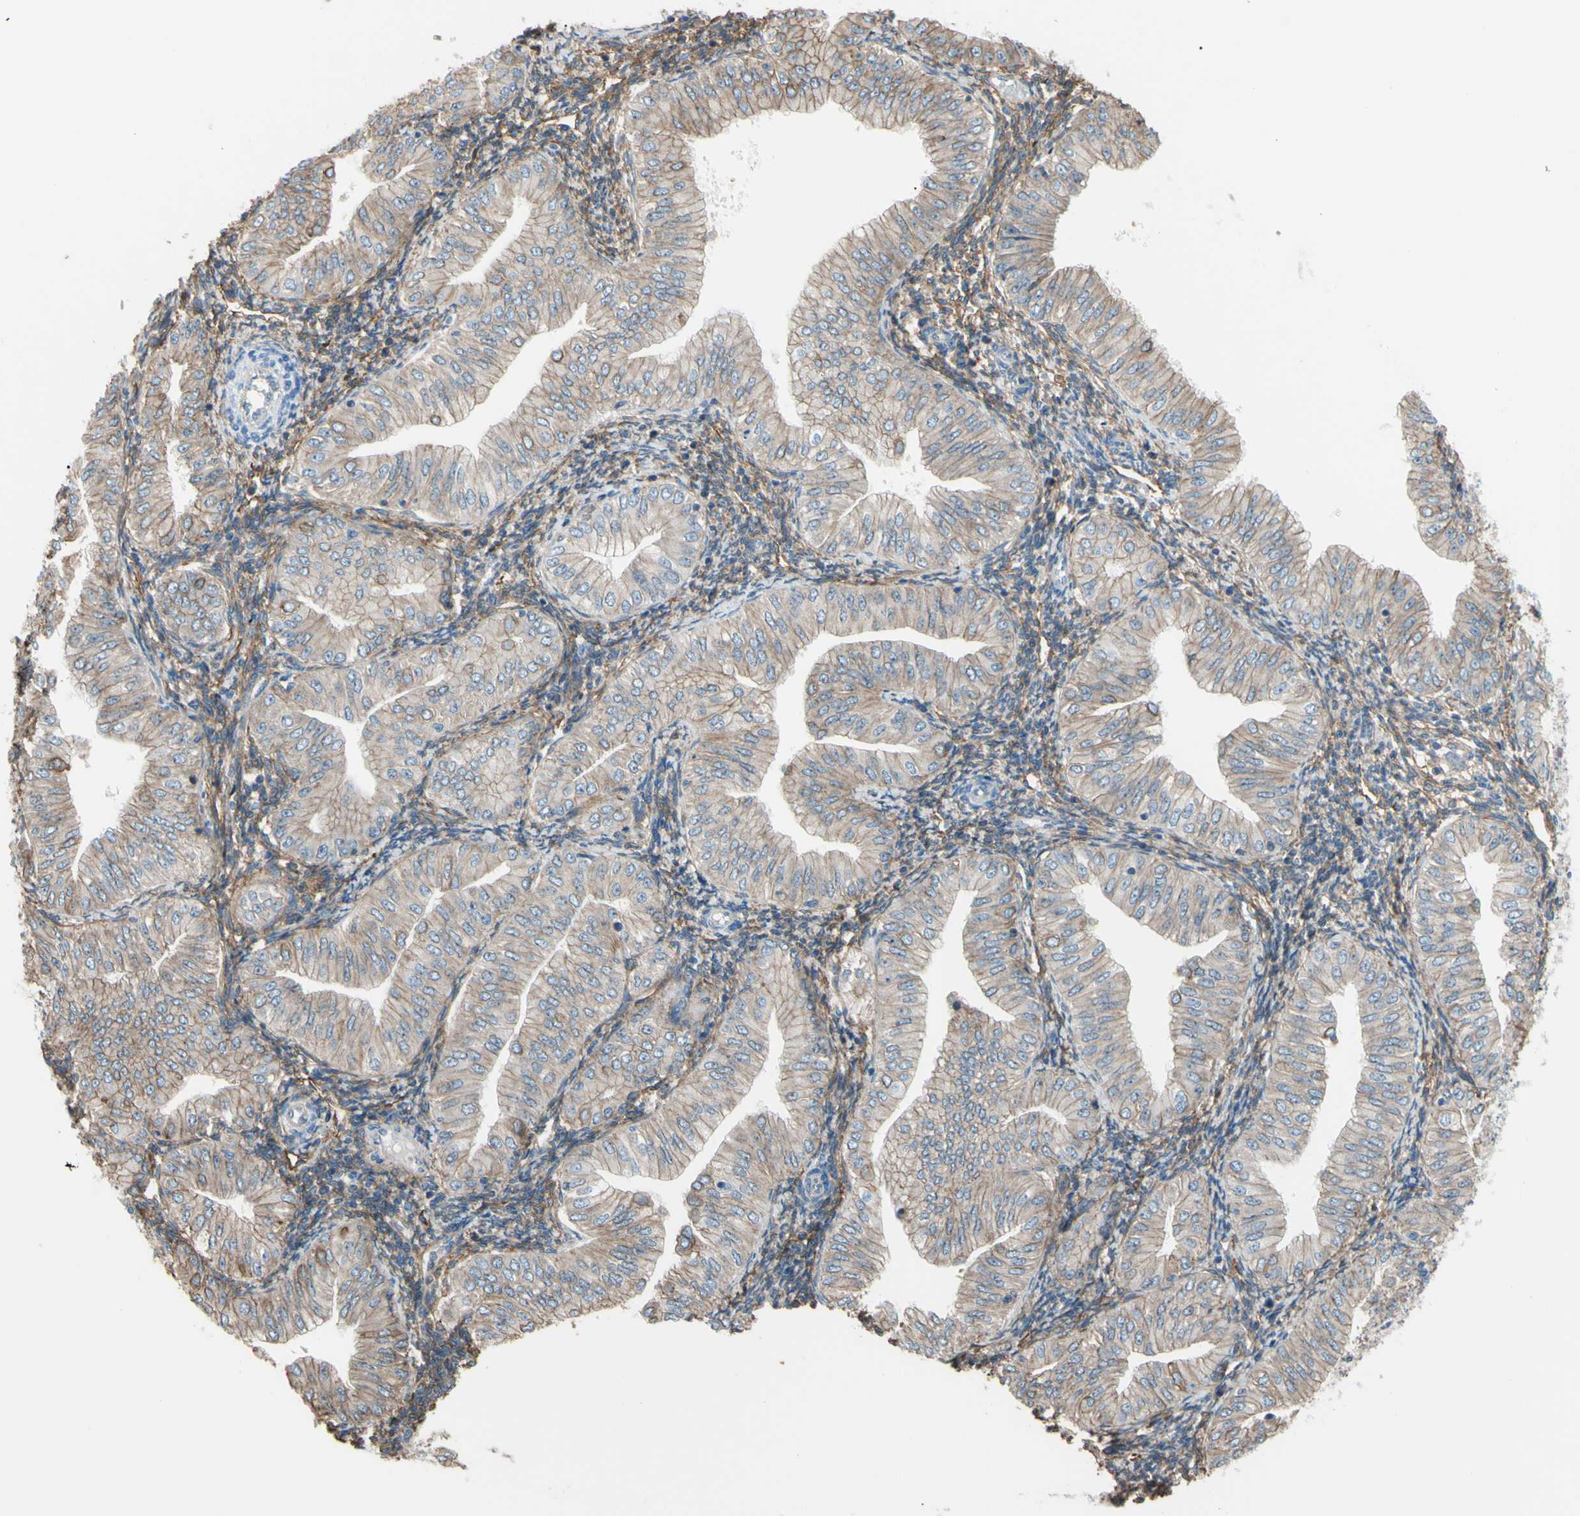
{"staining": {"intensity": "weak", "quantity": ">75%", "location": "cytoplasmic/membranous"}, "tissue": "endometrial cancer", "cell_type": "Tumor cells", "image_type": "cancer", "snomed": [{"axis": "morphology", "description": "Normal tissue, NOS"}, {"axis": "morphology", "description": "Adenocarcinoma, NOS"}, {"axis": "topography", "description": "Endometrium"}], "caption": "Approximately >75% of tumor cells in adenocarcinoma (endometrial) display weak cytoplasmic/membranous protein positivity as visualized by brown immunohistochemical staining.", "gene": "ADD1", "patient": {"sex": "female", "age": 53}}